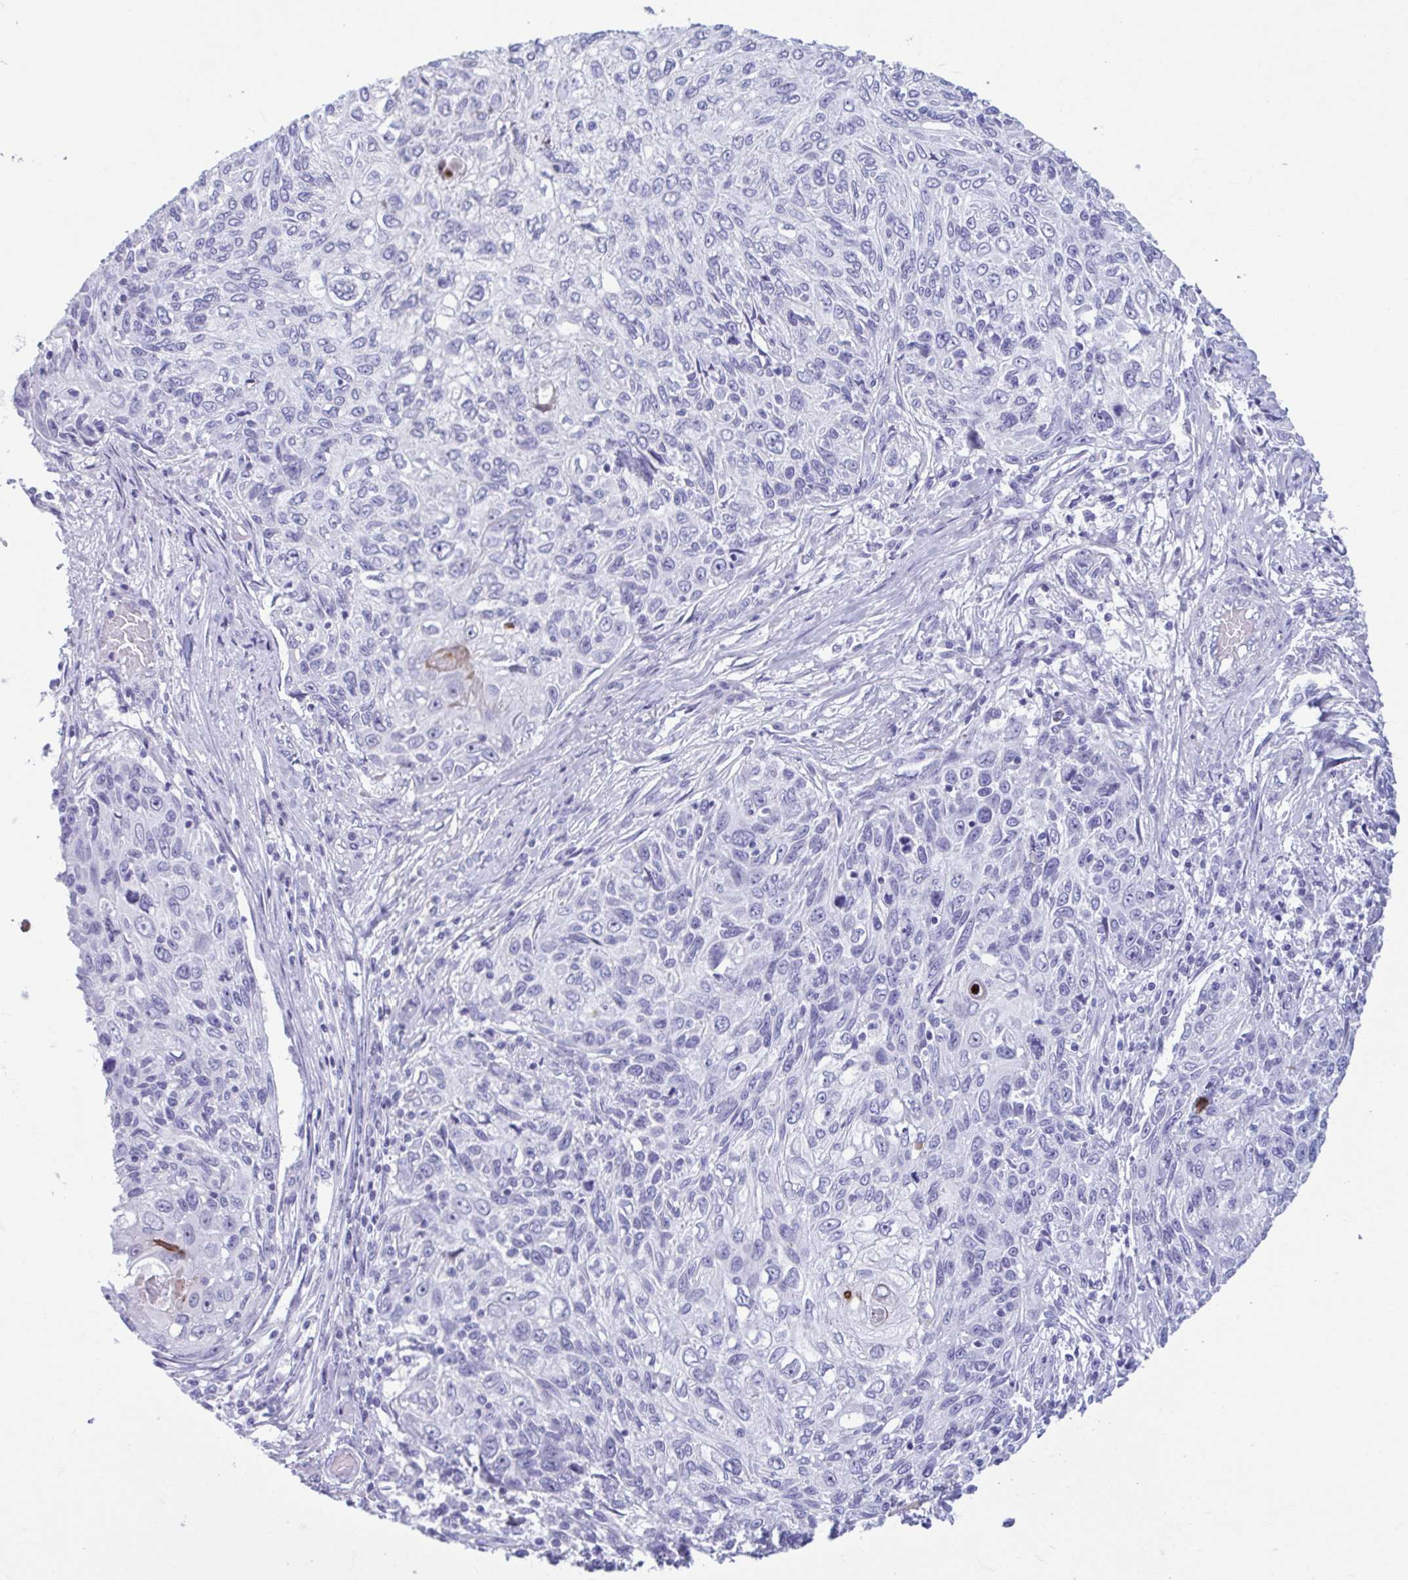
{"staining": {"intensity": "negative", "quantity": "none", "location": "none"}, "tissue": "skin cancer", "cell_type": "Tumor cells", "image_type": "cancer", "snomed": [{"axis": "morphology", "description": "Squamous cell carcinoma, NOS"}, {"axis": "topography", "description": "Skin"}], "caption": "A high-resolution image shows immunohistochemistry staining of skin squamous cell carcinoma, which exhibits no significant expression in tumor cells. Nuclei are stained in blue.", "gene": "TCEAL3", "patient": {"sex": "male", "age": 92}}